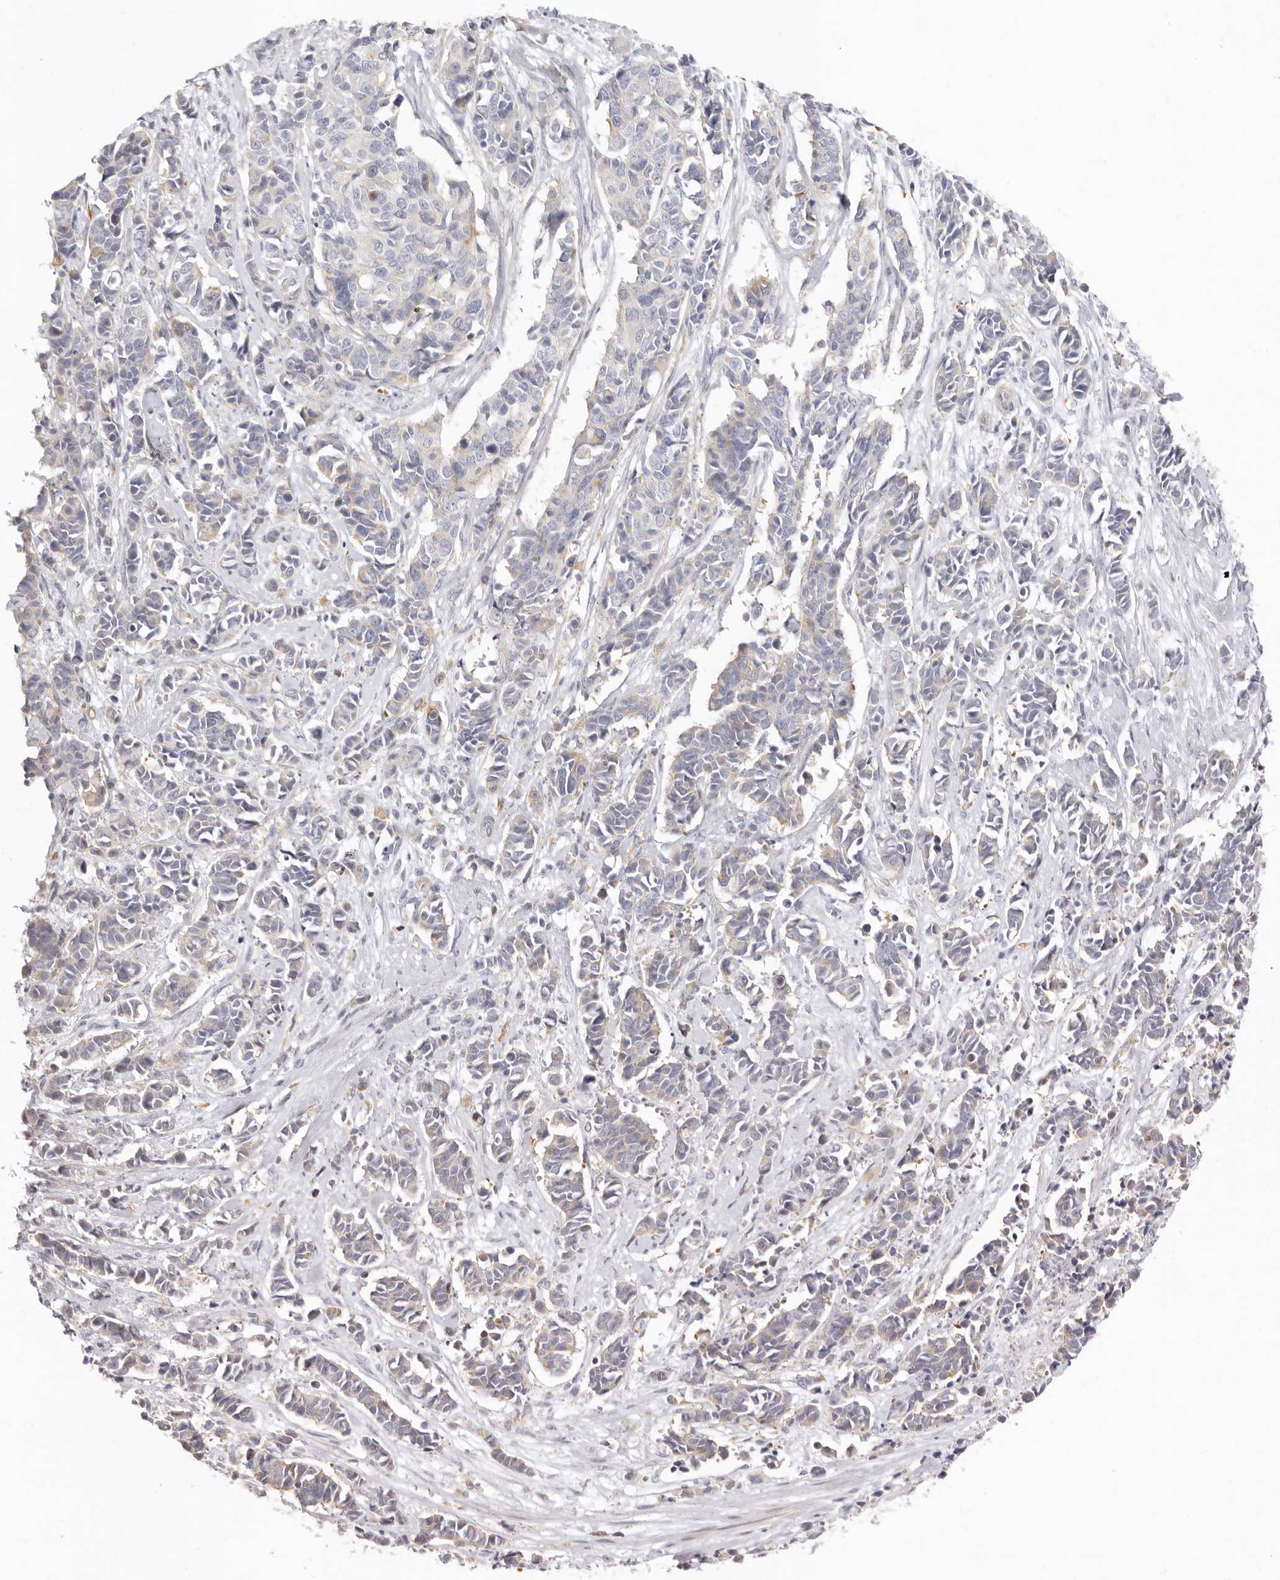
{"staining": {"intensity": "negative", "quantity": "none", "location": "none"}, "tissue": "cervical cancer", "cell_type": "Tumor cells", "image_type": "cancer", "snomed": [{"axis": "morphology", "description": "Normal tissue, NOS"}, {"axis": "morphology", "description": "Squamous cell carcinoma, NOS"}, {"axis": "topography", "description": "Cervix"}], "caption": "Immunohistochemical staining of cervical squamous cell carcinoma shows no significant positivity in tumor cells.", "gene": "NIBAN1", "patient": {"sex": "female", "age": 35}}